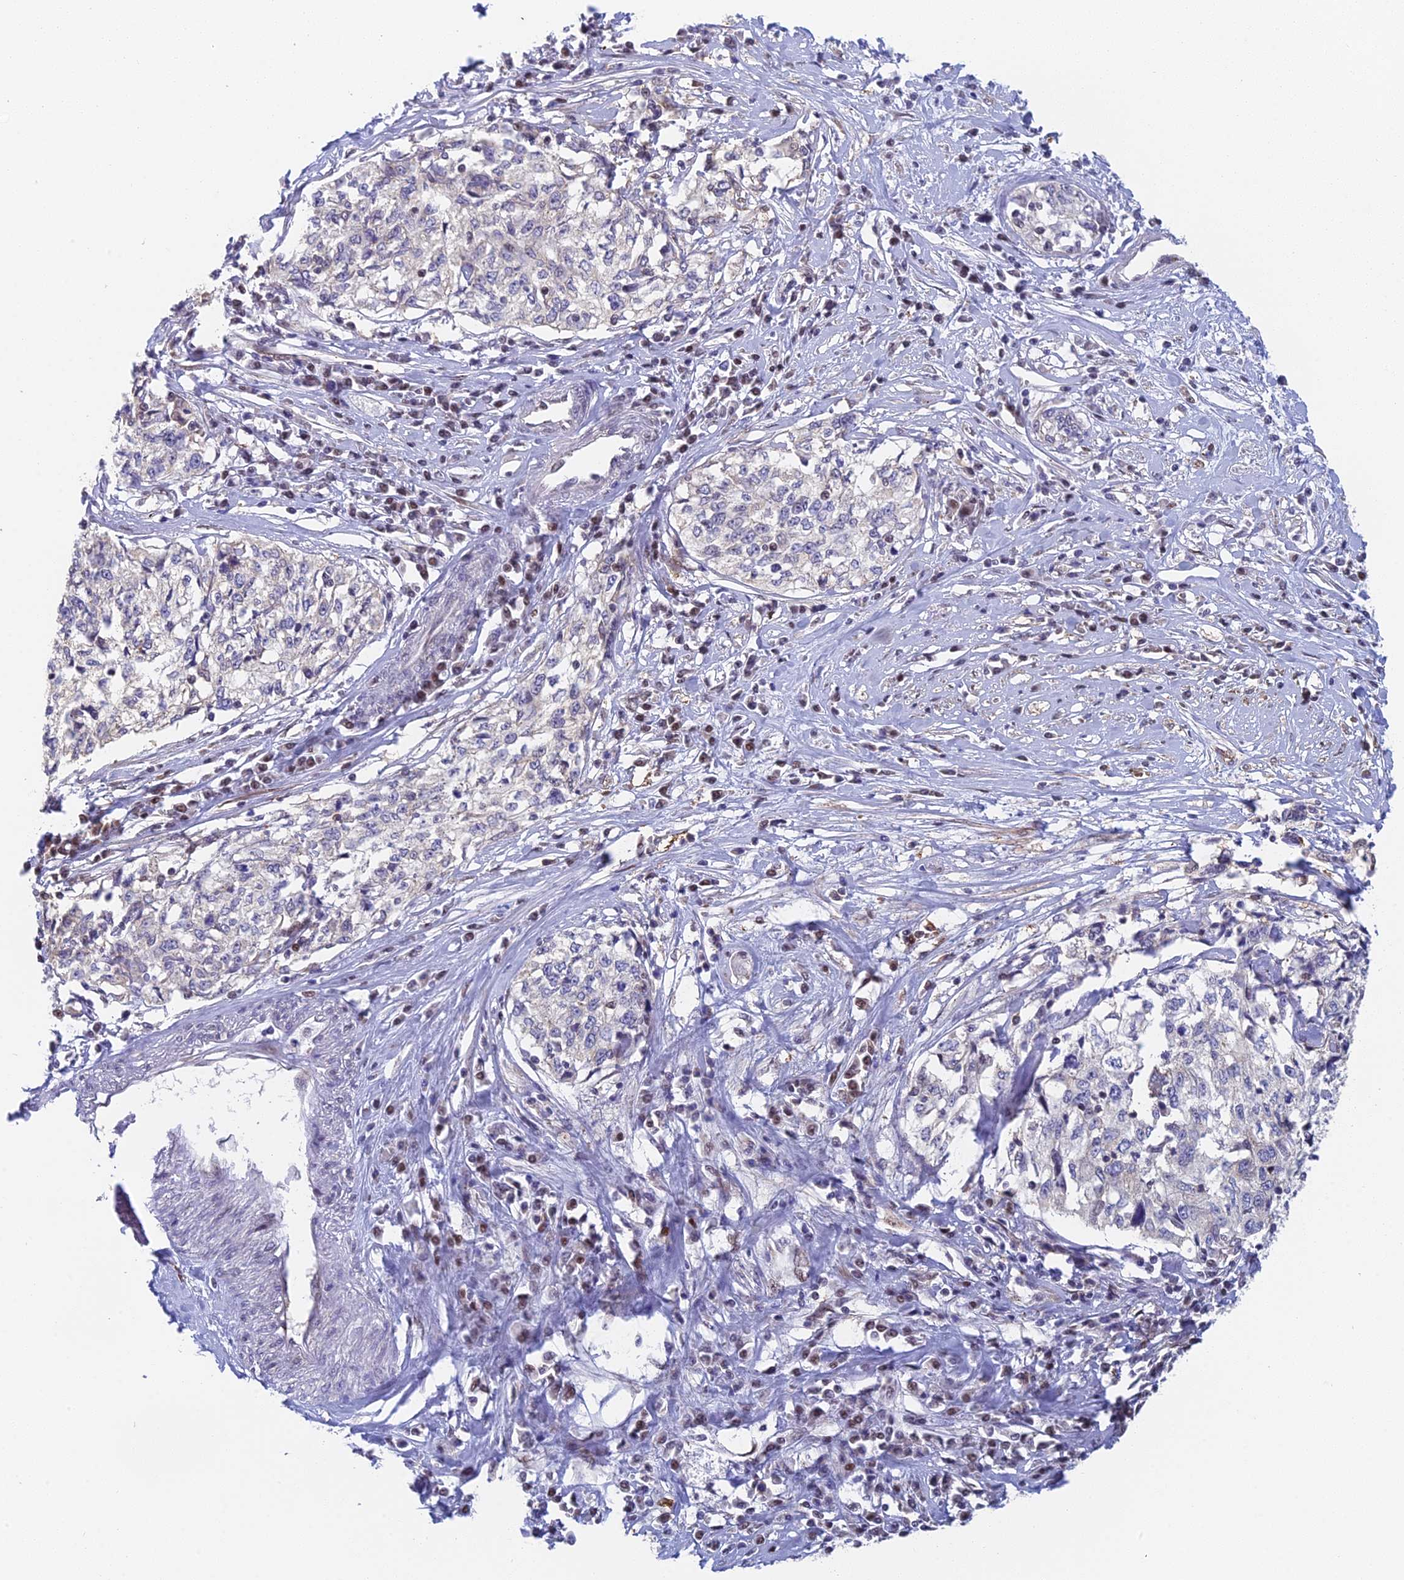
{"staining": {"intensity": "negative", "quantity": "none", "location": "none"}, "tissue": "cervical cancer", "cell_type": "Tumor cells", "image_type": "cancer", "snomed": [{"axis": "morphology", "description": "Squamous cell carcinoma, NOS"}, {"axis": "topography", "description": "Cervix"}], "caption": "Tumor cells are negative for brown protein staining in squamous cell carcinoma (cervical).", "gene": "MRPL17", "patient": {"sex": "female", "age": 57}}